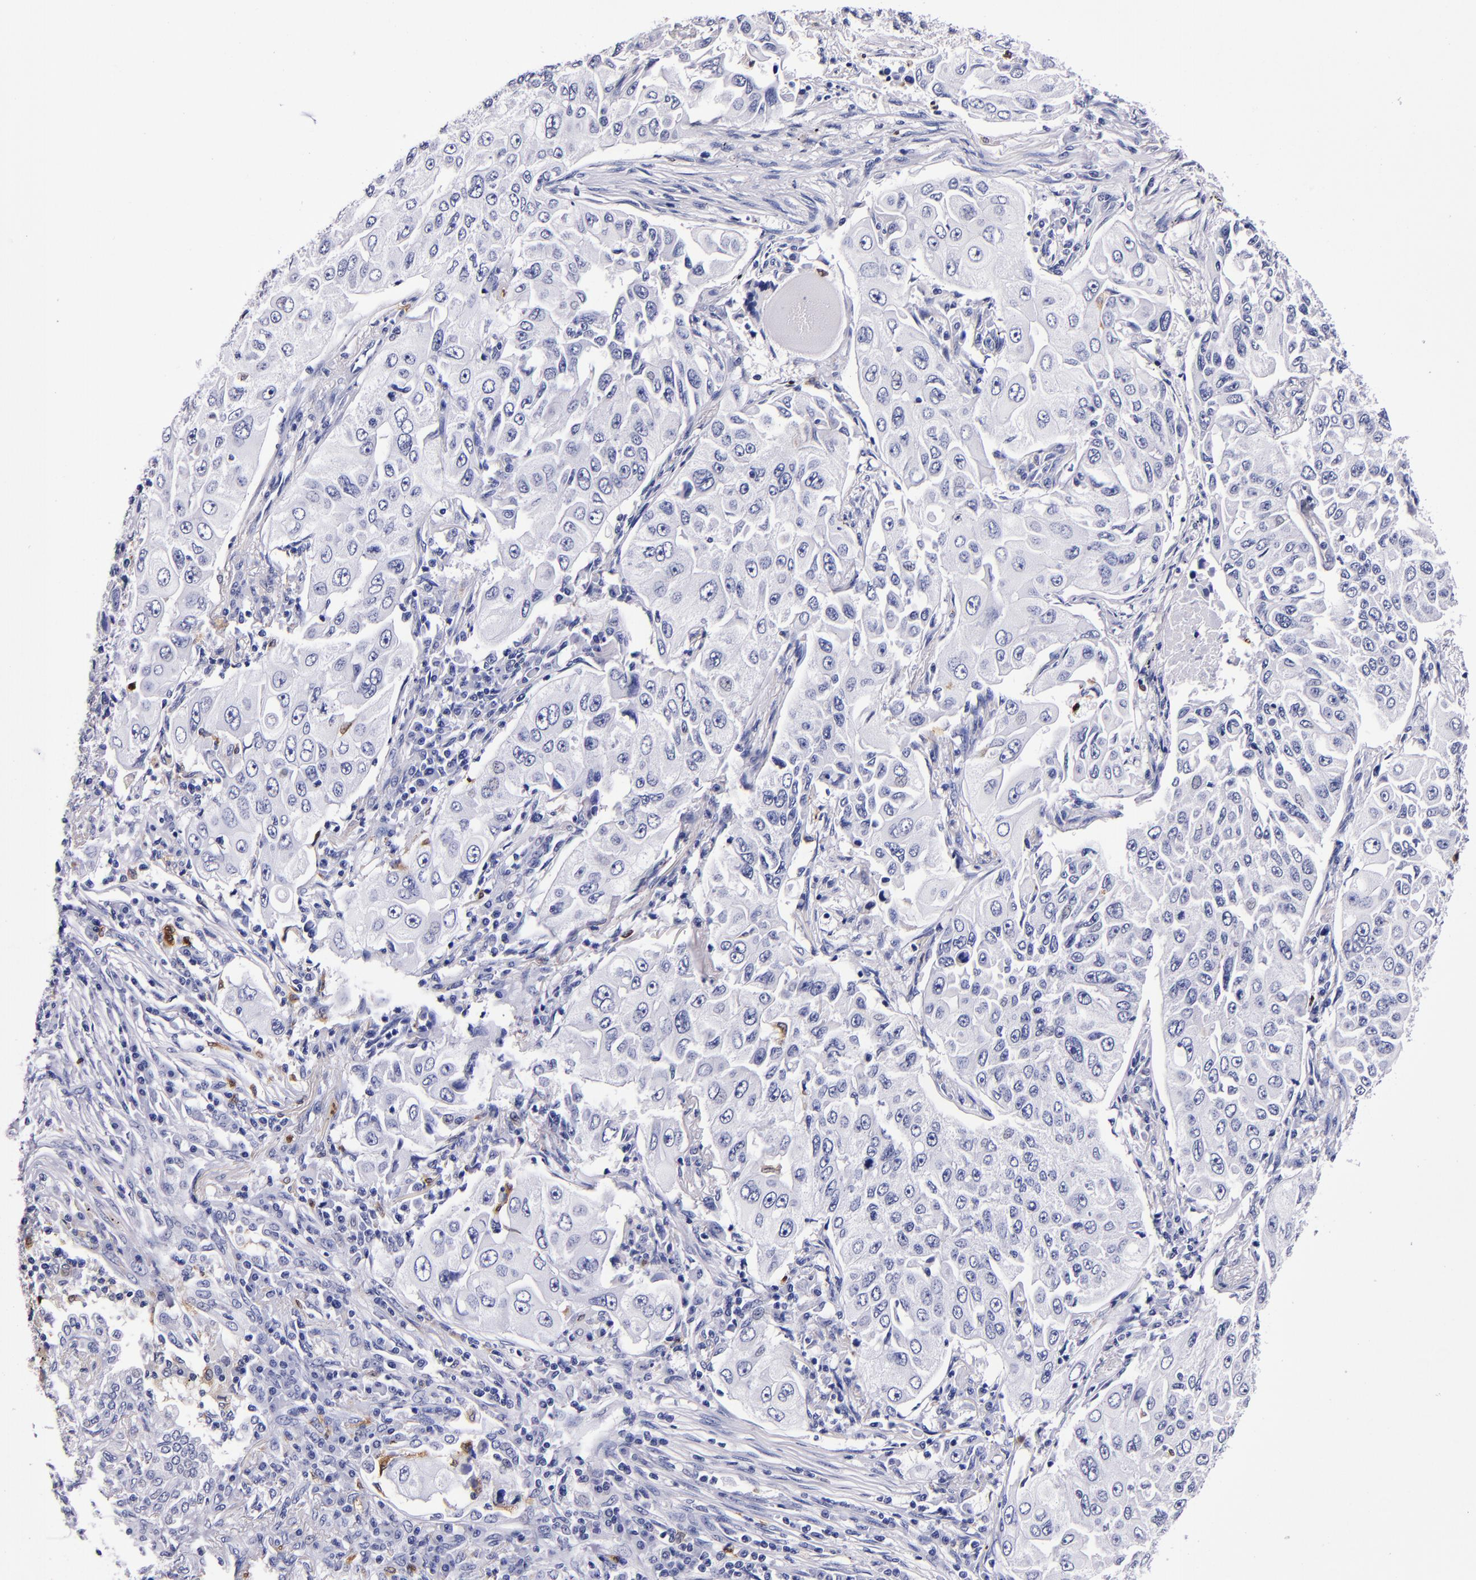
{"staining": {"intensity": "negative", "quantity": "none", "location": "none"}, "tissue": "lung cancer", "cell_type": "Tumor cells", "image_type": "cancer", "snomed": [{"axis": "morphology", "description": "Adenocarcinoma, NOS"}, {"axis": "topography", "description": "Lung"}], "caption": "High magnification brightfield microscopy of adenocarcinoma (lung) stained with DAB (3,3'-diaminobenzidine) (brown) and counterstained with hematoxylin (blue): tumor cells show no significant positivity.", "gene": "S100A8", "patient": {"sex": "male", "age": 84}}